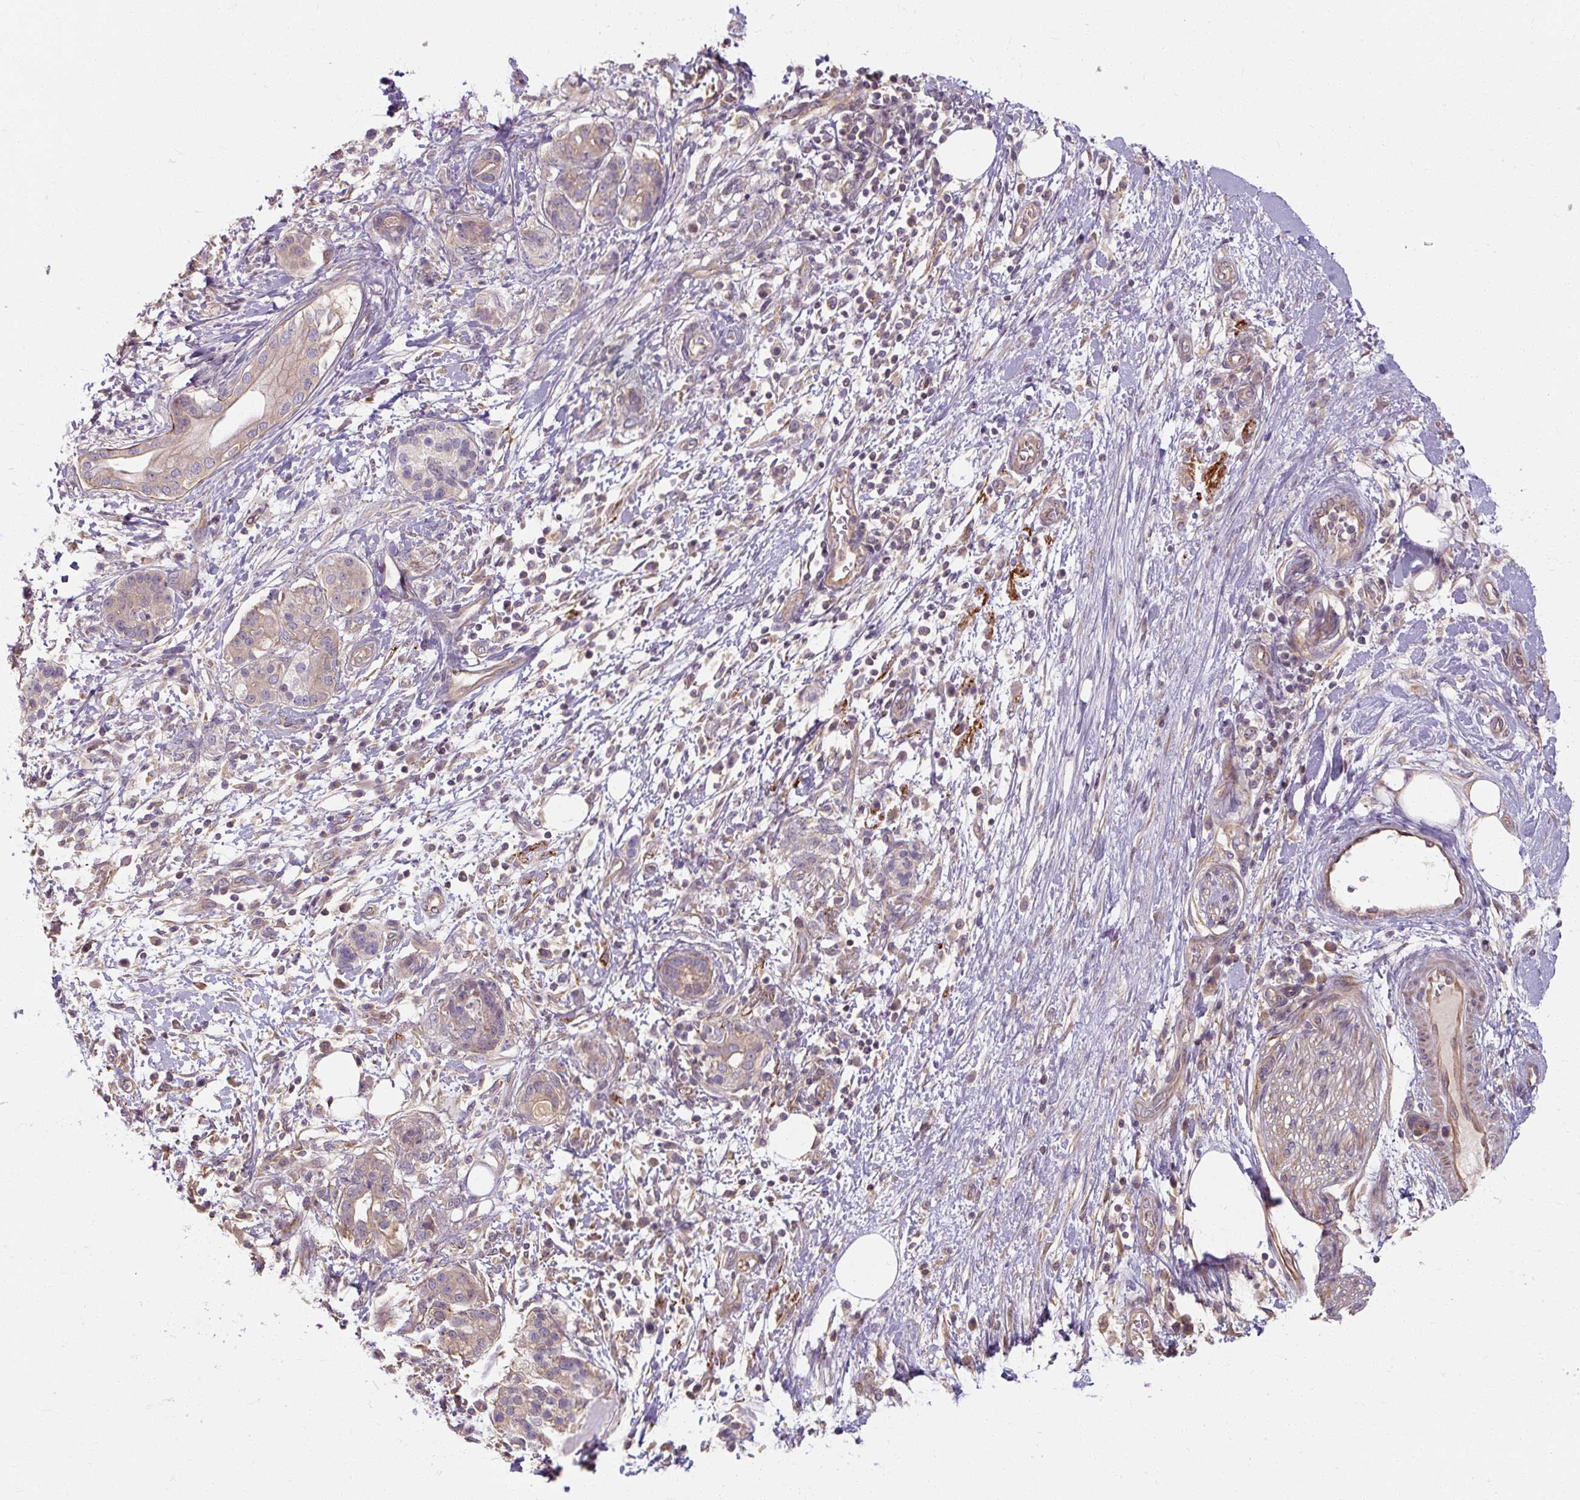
{"staining": {"intensity": "weak", "quantity": "<25%", "location": "cytoplasmic/membranous"}, "tissue": "pancreatic cancer", "cell_type": "Tumor cells", "image_type": "cancer", "snomed": [{"axis": "morphology", "description": "Adenocarcinoma, NOS"}, {"axis": "topography", "description": "Pancreas"}], "caption": "Immunohistochemistry (IHC) of pancreatic adenocarcinoma reveals no staining in tumor cells.", "gene": "RB1CC1", "patient": {"sex": "female", "age": 73}}